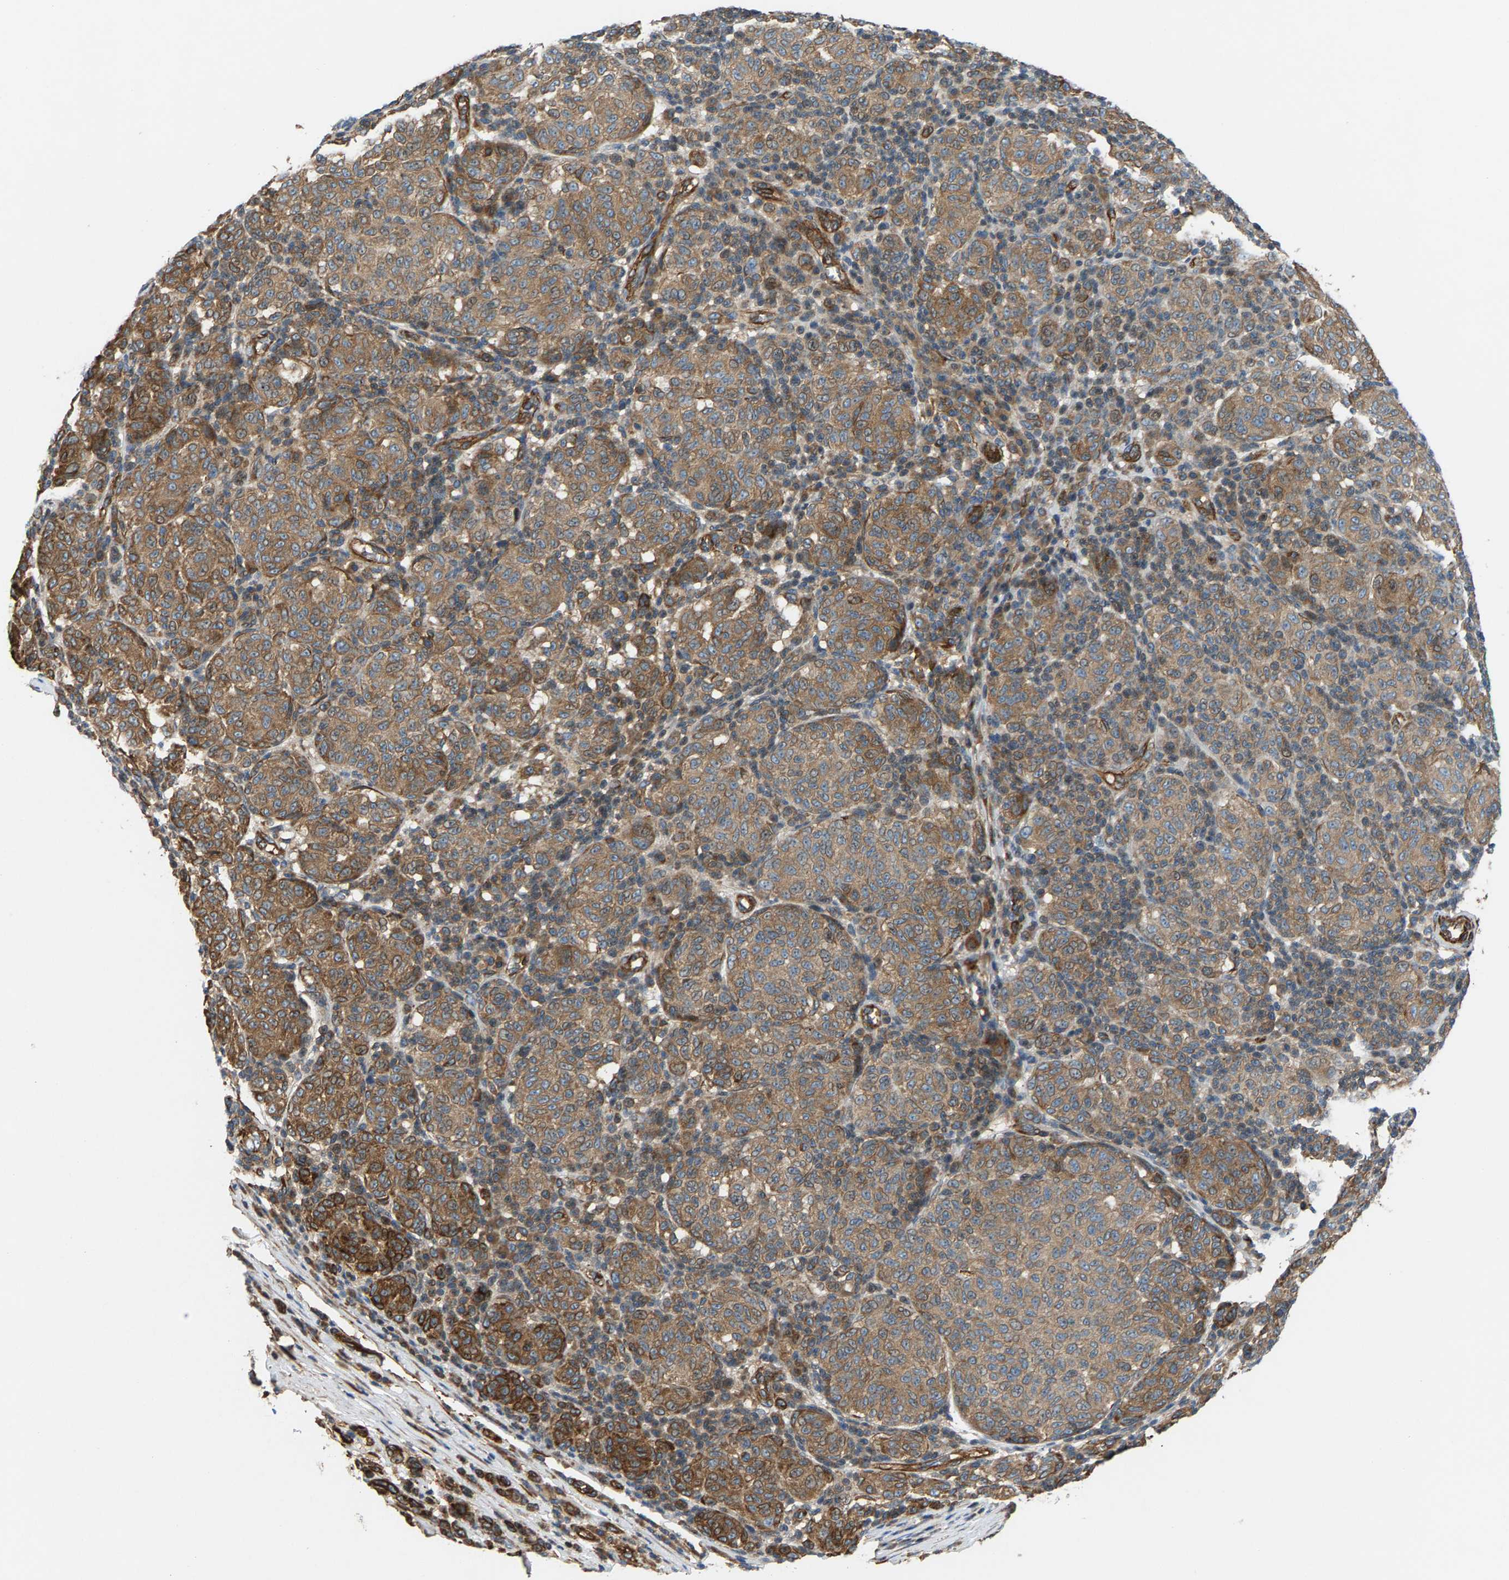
{"staining": {"intensity": "moderate", "quantity": ">75%", "location": "cytoplasmic/membranous"}, "tissue": "melanoma", "cell_type": "Tumor cells", "image_type": "cancer", "snomed": [{"axis": "morphology", "description": "Malignant melanoma, NOS"}, {"axis": "topography", "description": "Skin"}], "caption": "Melanoma tissue displays moderate cytoplasmic/membranous expression in approximately >75% of tumor cells, visualized by immunohistochemistry. Nuclei are stained in blue.", "gene": "PDCL", "patient": {"sex": "male", "age": 59}}